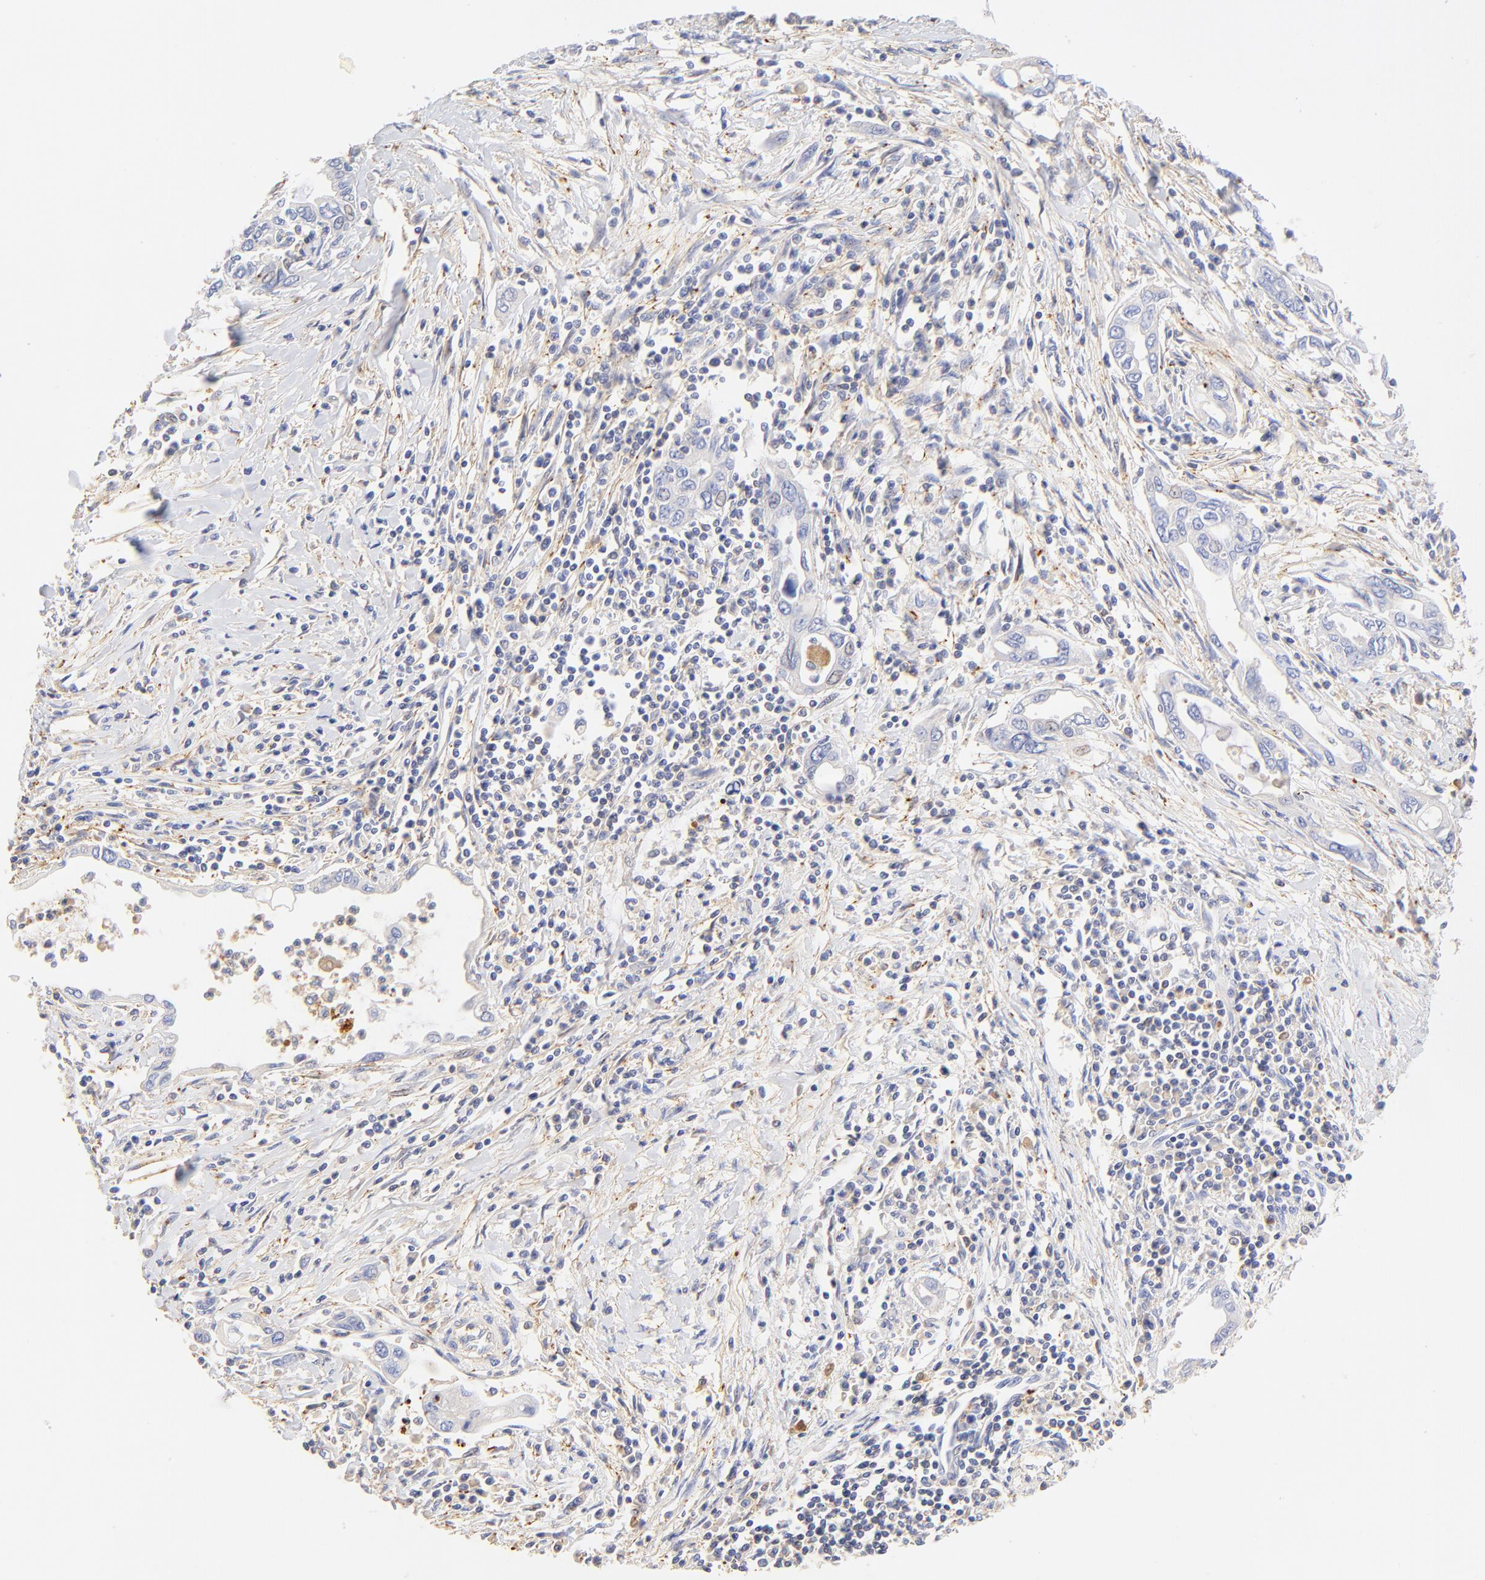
{"staining": {"intensity": "negative", "quantity": "none", "location": "none"}, "tissue": "pancreatic cancer", "cell_type": "Tumor cells", "image_type": "cancer", "snomed": [{"axis": "morphology", "description": "Adenocarcinoma, NOS"}, {"axis": "topography", "description": "Pancreas"}], "caption": "Tumor cells show no significant protein positivity in pancreatic cancer.", "gene": "MDGA2", "patient": {"sex": "female", "age": 57}}